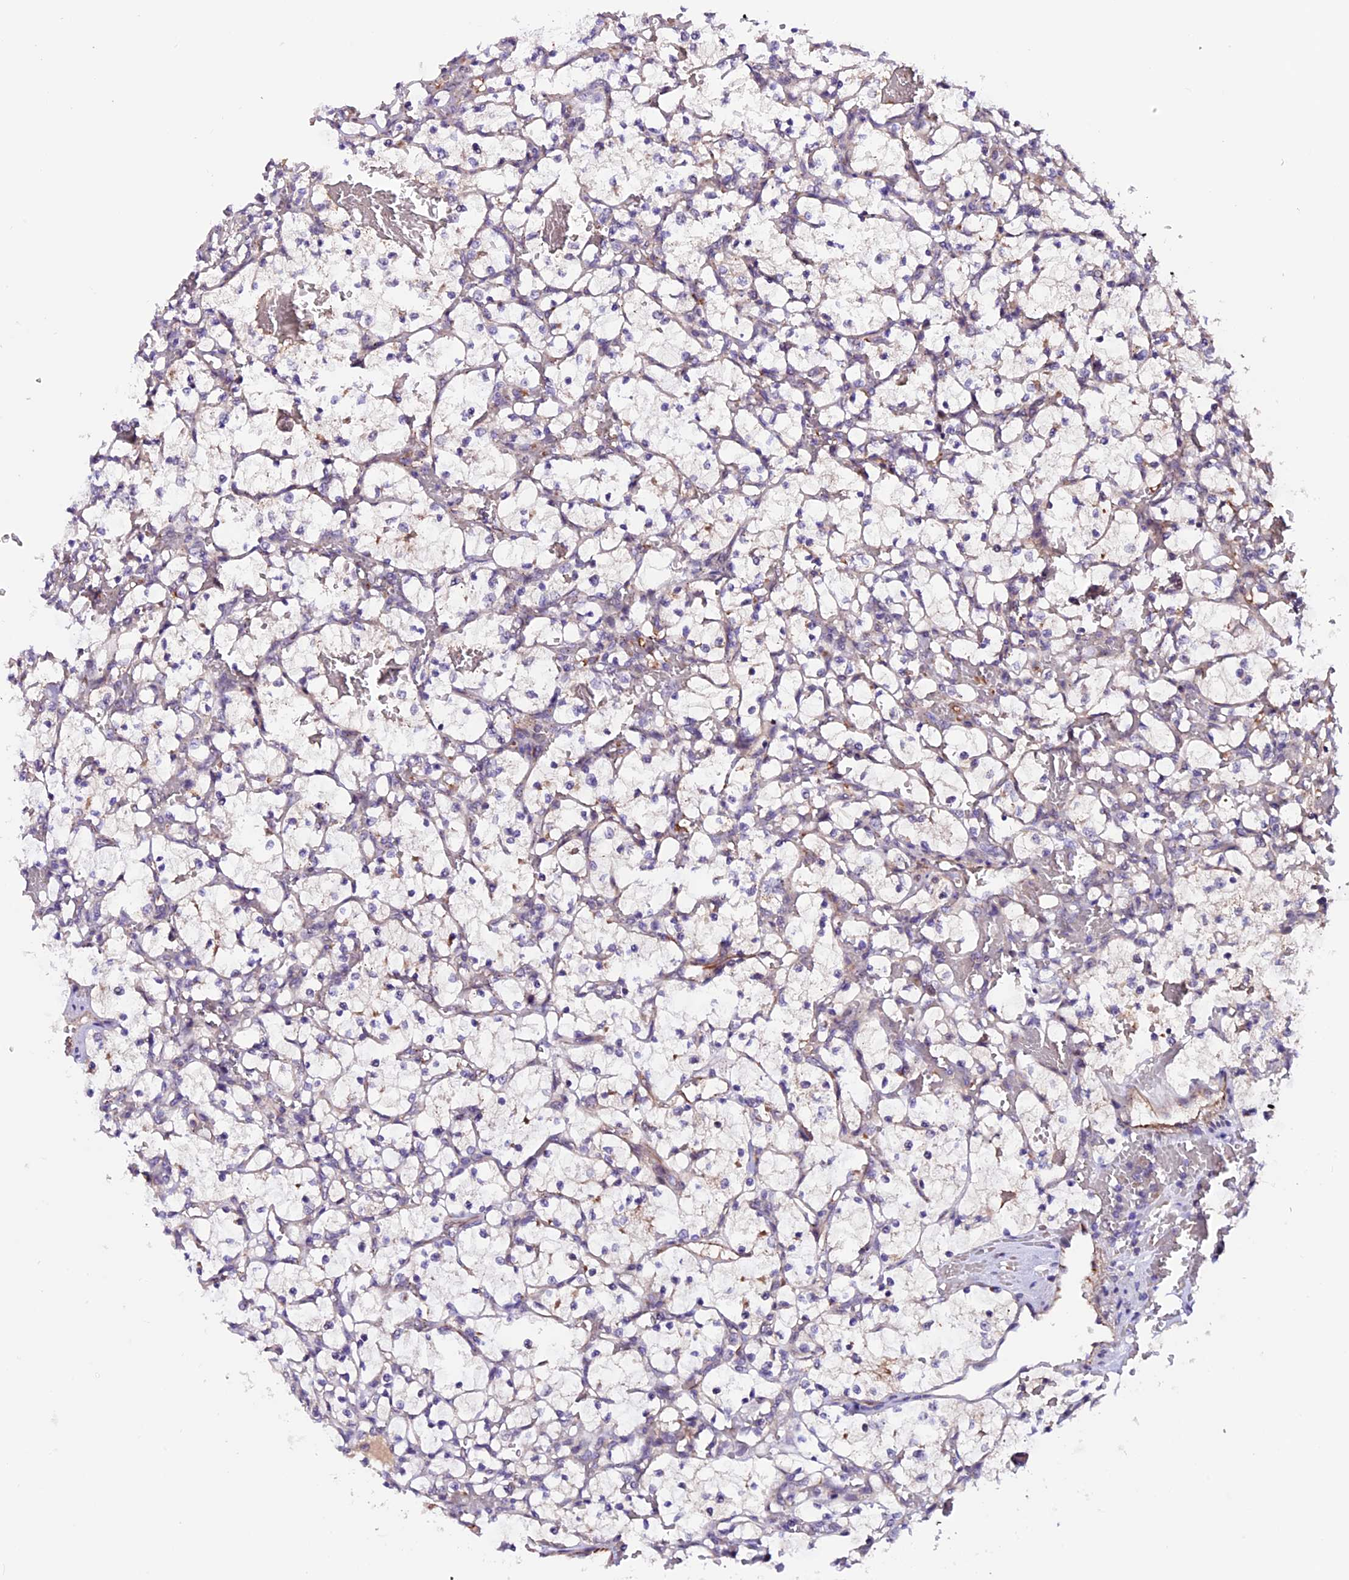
{"staining": {"intensity": "negative", "quantity": "none", "location": "none"}, "tissue": "renal cancer", "cell_type": "Tumor cells", "image_type": "cancer", "snomed": [{"axis": "morphology", "description": "Adenocarcinoma, NOS"}, {"axis": "topography", "description": "Kidney"}], "caption": "Immunohistochemical staining of human renal cancer (adenocarcinoma) shows no significant staining in tumor cells.", "gene": "RINL", "patient": {"sex": "female", "age": 69}}